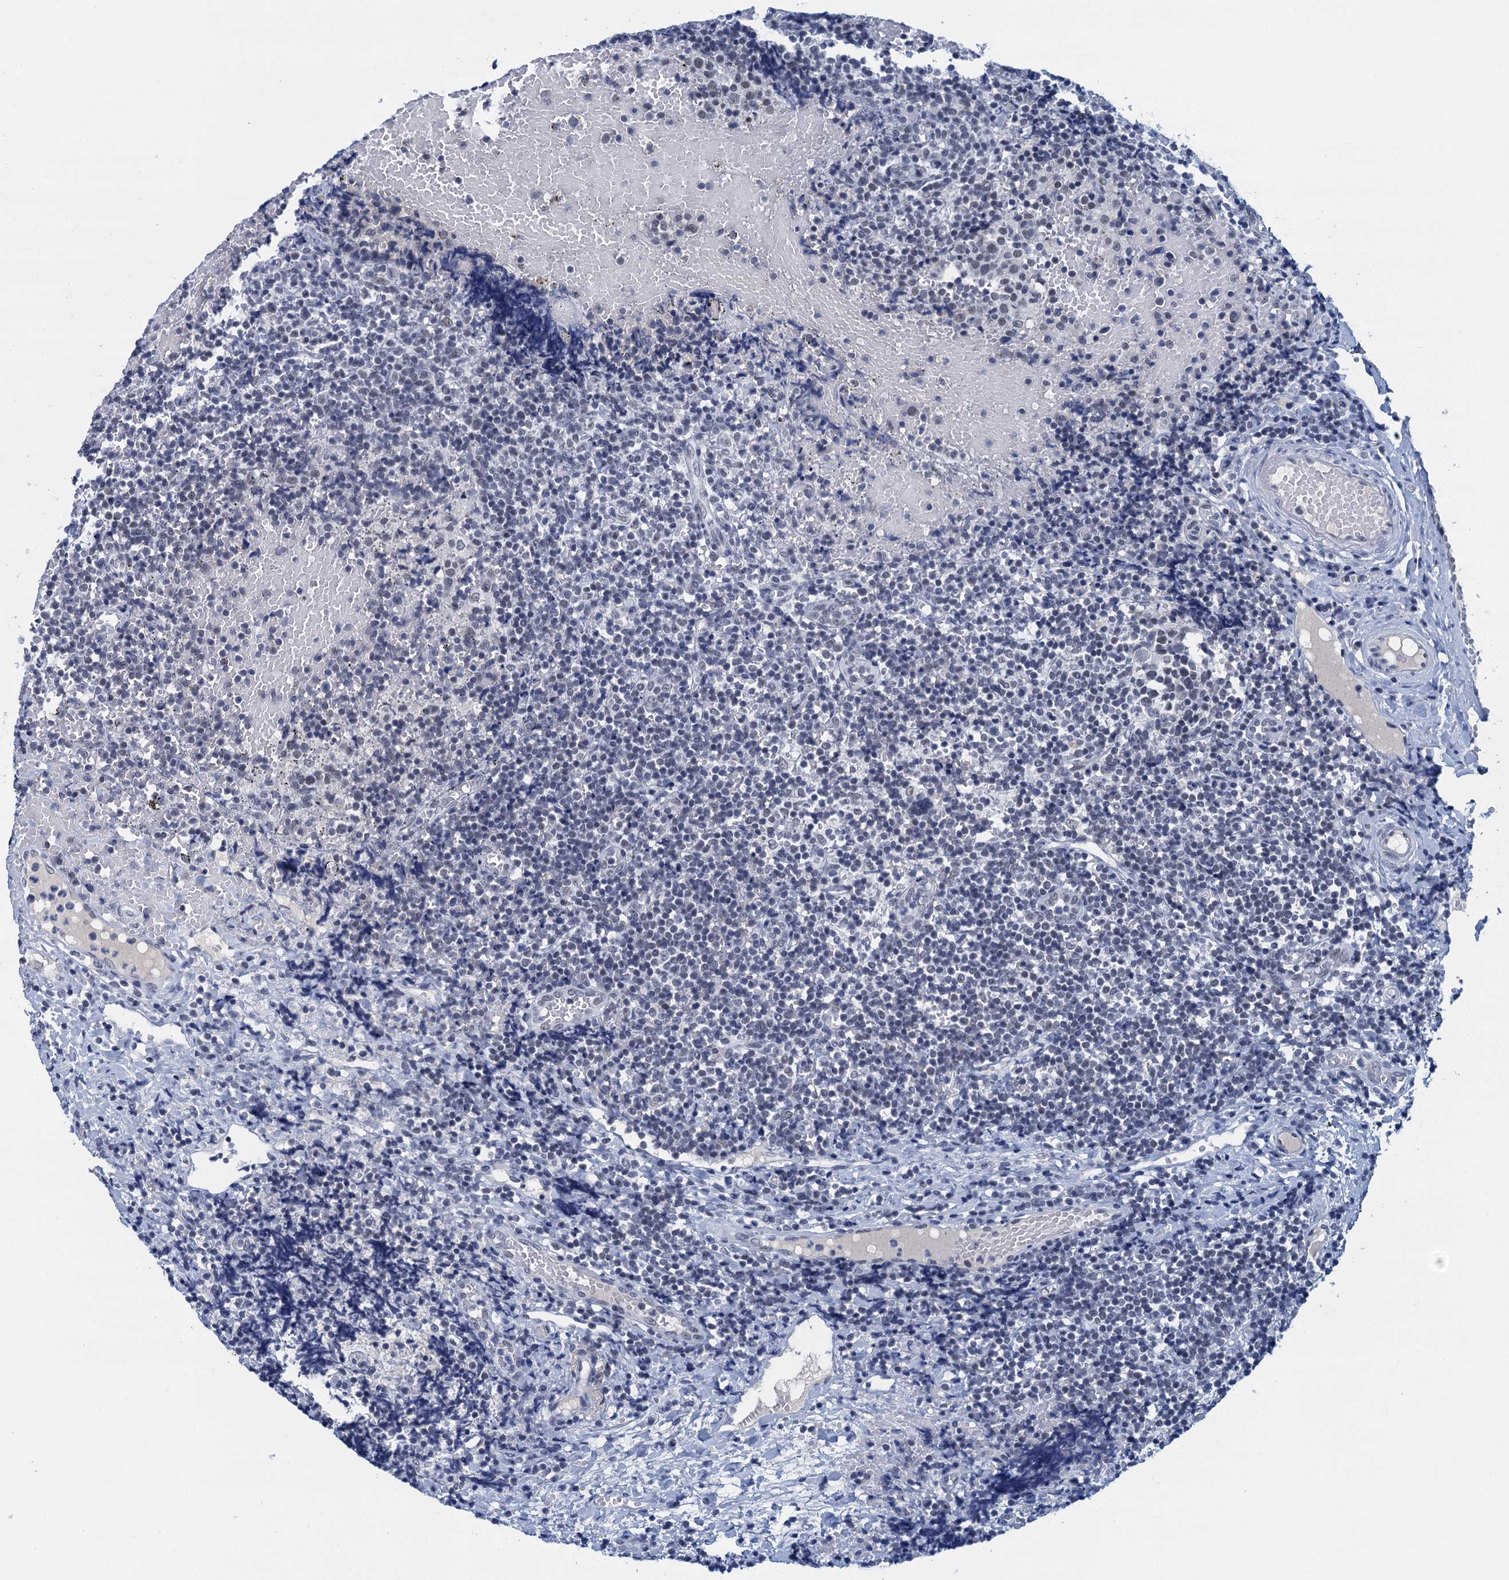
{"staining": {"intensity": "weak", "quantity": ">75%", "location": "nuclear"}, "tissue": "tonsil", "cell_type": "Germinal center cells", "image_type": "normal", "snomed": [{"axis": "morphology", "description": "Normal tissue, NOS"}, {"axis": "topography", "description": "Tonsil"}], "caption": "IHC micrograph of normal human tonsil stained for a protein (brown), which reveals low levels of weak nuclear positivity in approximately >75% of germinal center cells.", "gene": "EPS8L1", "patient": {"sex": "female", "age": 19}}